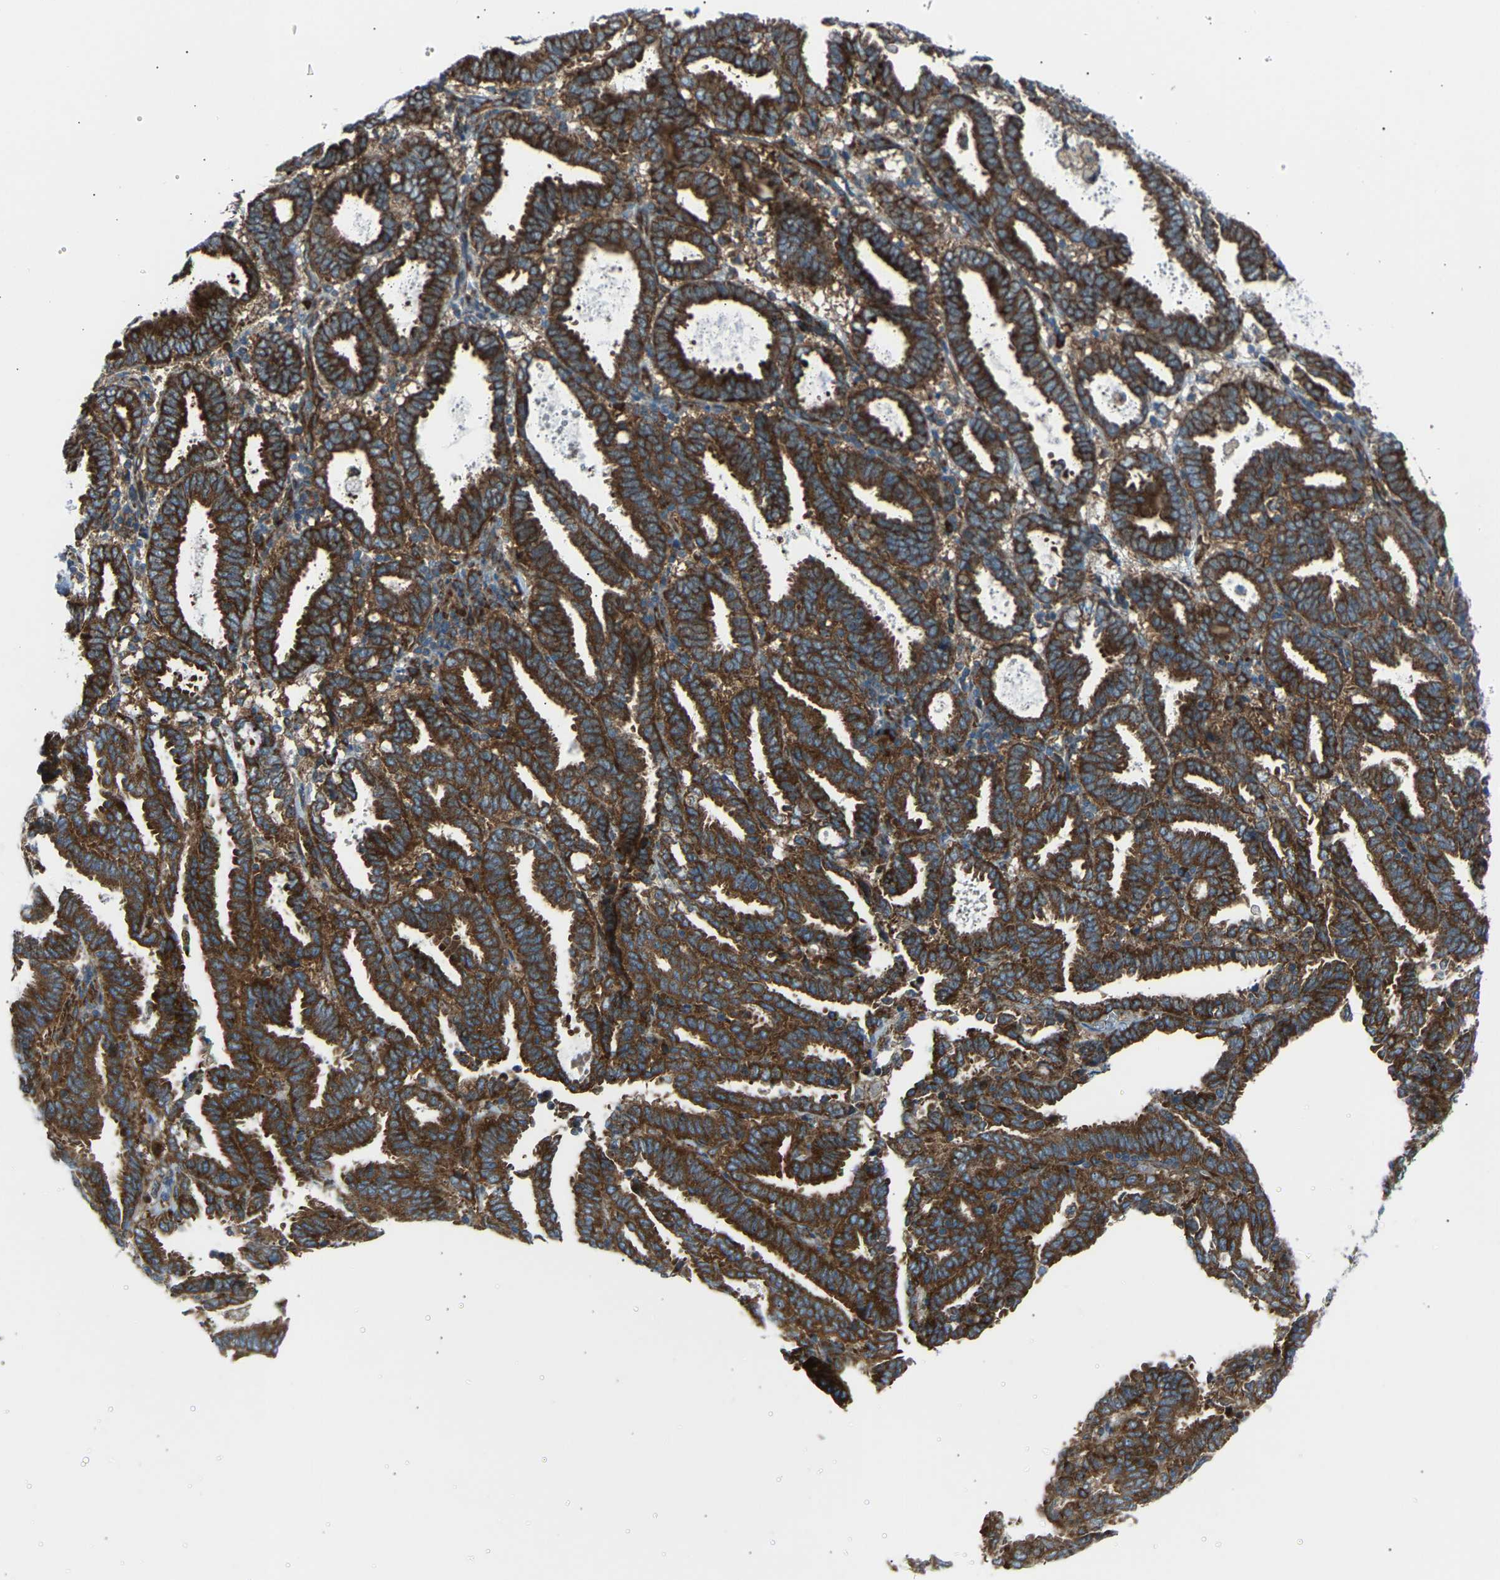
{"staining": {"intensity": "strong", "quantity": ">75%", "location": "cytoplasmic/membranous"}, "tissue": "endometrial cancer", "cell_type": "Tumor cells", "image_type": "cancer", "snomed": [{"axis": "morphology", "description": "Adenocarcinoma, NOS"}, {"axis": "topography", "description": "Uterus"}], "caption": "The immunohistochemical stain shows strong cytoplasmic/membranous staining in tumor cells of adenocarcinoma (endometrial) tissue.", "gene": "VPS41", "patient": {"sex": "female", "age": 83}}